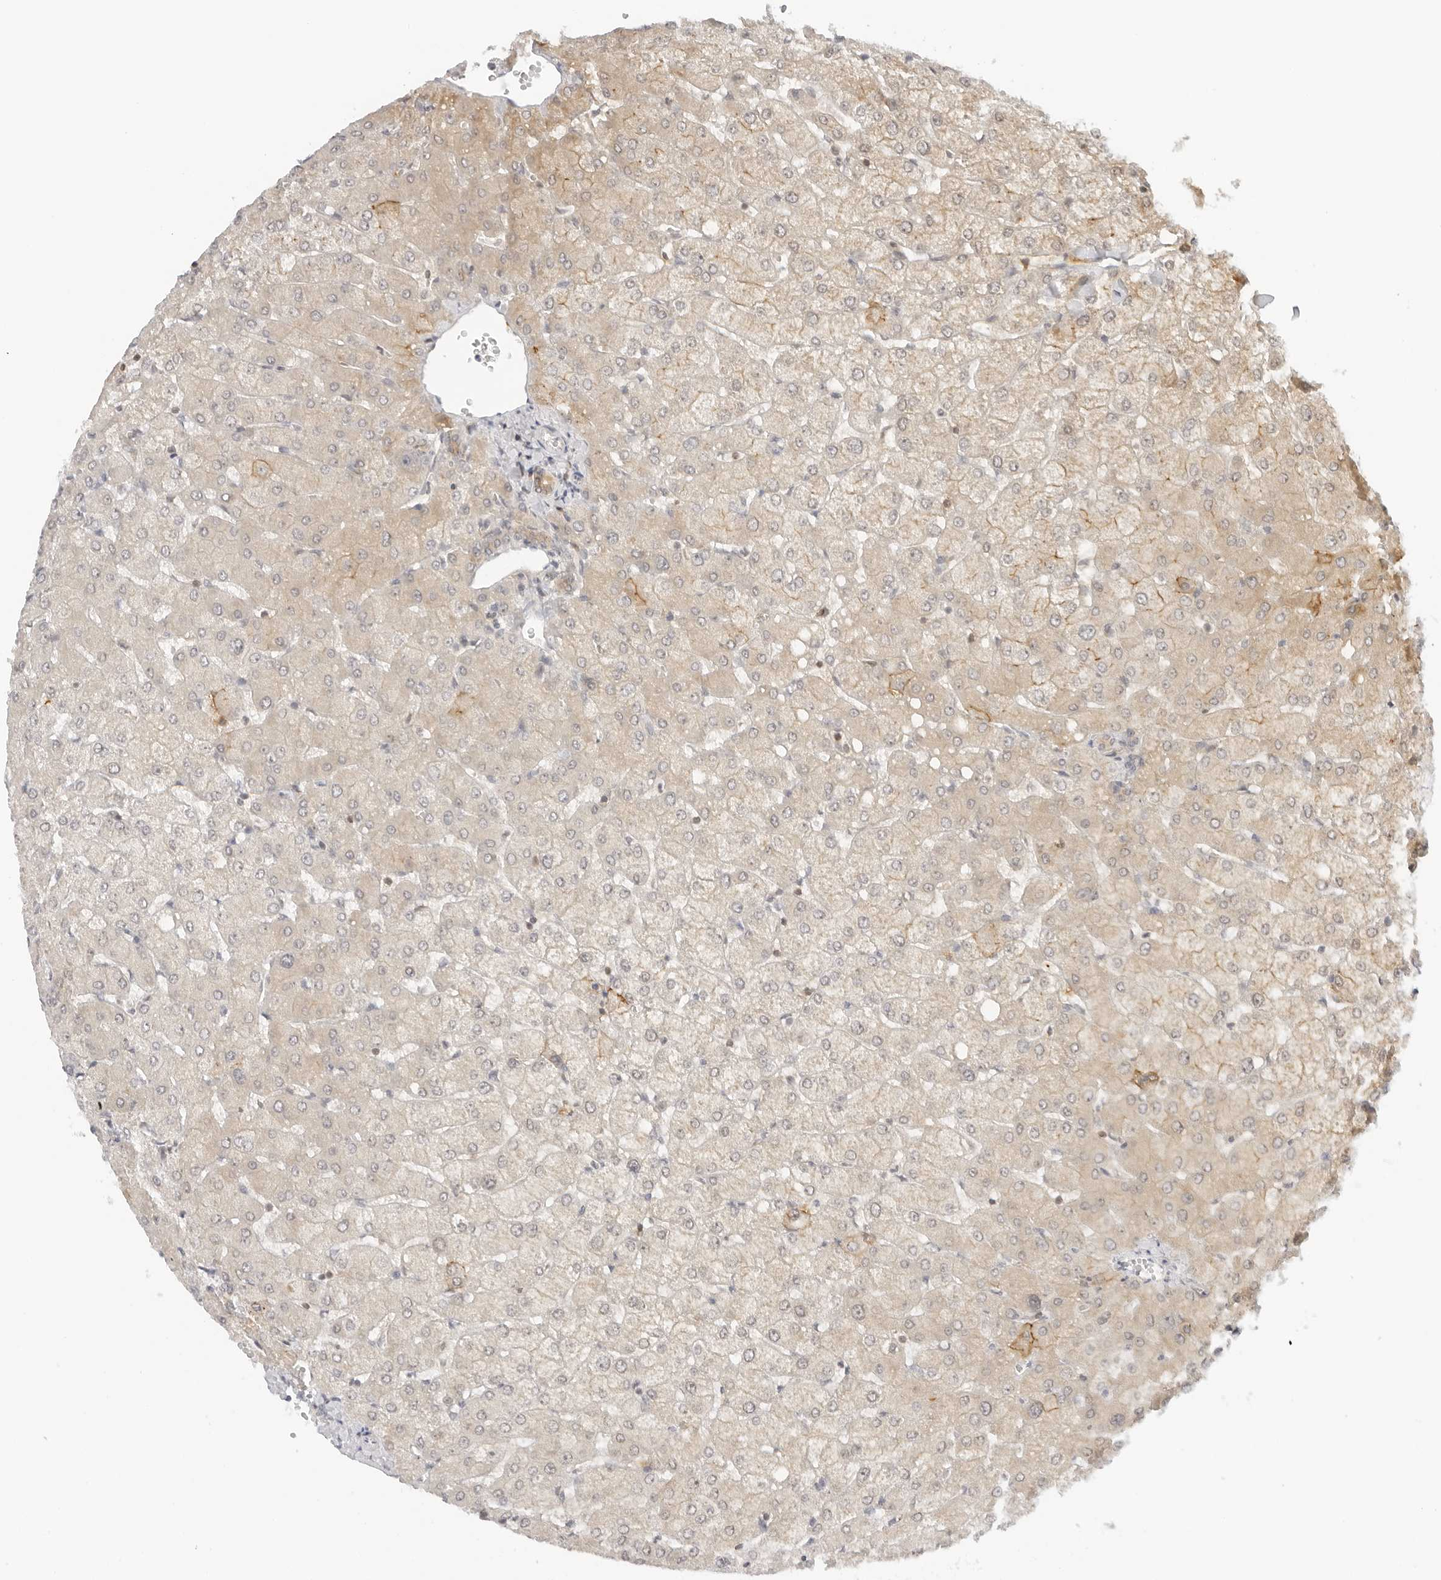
{"staining": {"intensity": "weak", "quantity": "25%-75%", "location": "cytoplasmic/membranous"}, "tissue": "liver", "cell_type": "Cholangiocytes", "image_type": "normal", "snomed": [{"axis": "morphology", "description": "Normal tissue, NOS"}, {"axis": "topography", "description": "Liver"}], "caption": "Protein expression analysis of unremarkable liver displays weak cytoplasmic/membranous expression in approximately 25%-75% of cholangiocytes. (brown staining indicates protein expression, while blue staining denotes nuclei).", "gene": "OSCP1", "patient": {"sex": "female", "age": 54}}